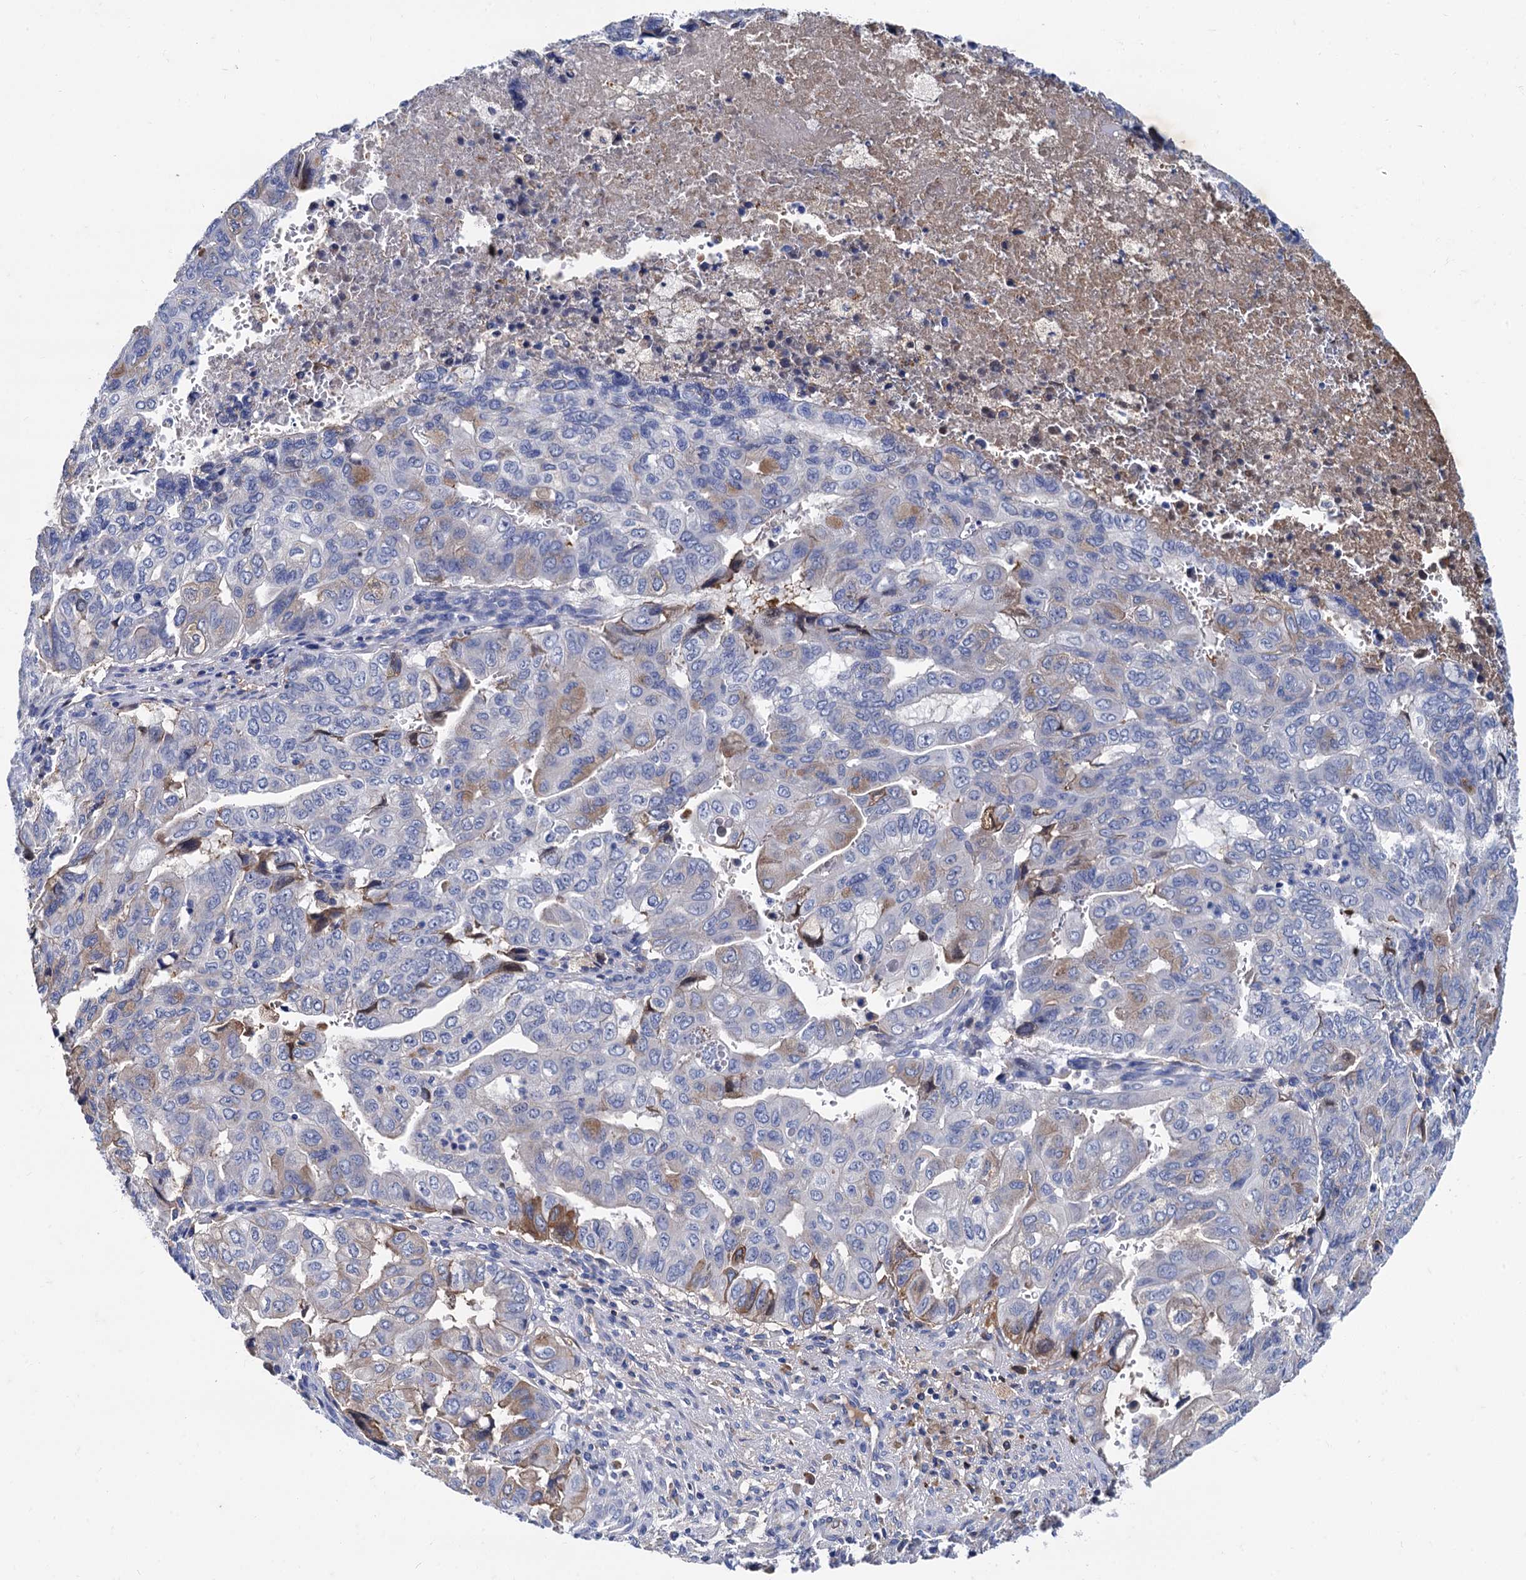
{"staining": {"intensity": "weak", "quantity": "<25%", "location": "cytoplasmic/membranous"}, "tissue": "pancreatic cancer", "cell_type": "Tumor cells", "image_type": "cancer", "snomed": [{"axis": "morphology", "description": "Adenocarcinoma, NOS"}, {"axis": "topography", "description": "Pancreas"}], "caption": "Micrograph shows no significant protein expression in tumor cells of pancreatic adenocarcinoma.", "gene": "TMEM72", "patient": {"sex": "male", "age": 51}}